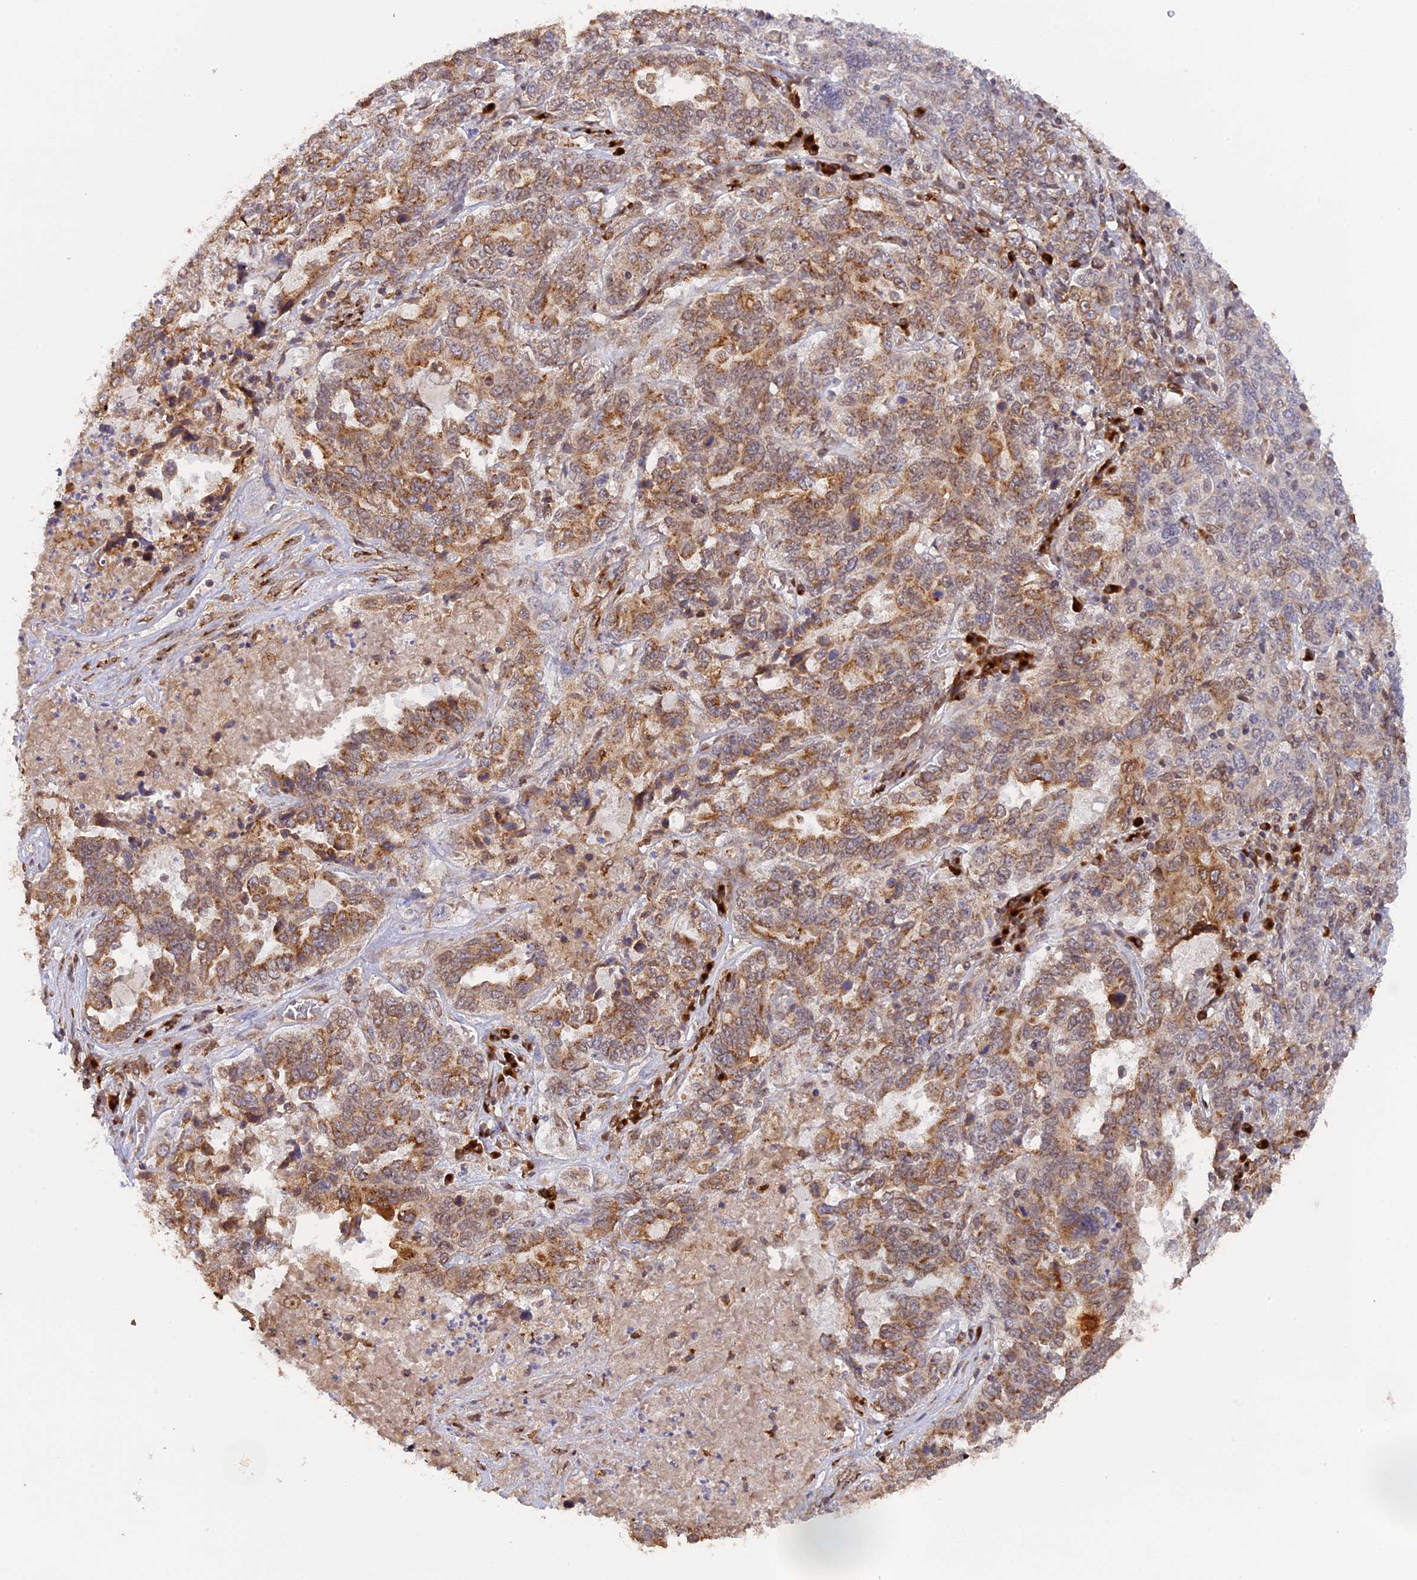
{"staining": {"intensity": "moderate", "quantity": ">75%", "location": "cytoplasmic/membranous"}, "tissue": "ovarian cancer", "cell_type": "Tumor cells", "image_type": "cancer", "snomed": [{"axis": "morphology", "description": "Carcinoma, endometroid"}, {"axis": "topography", "description": "Ovary"}], "caption": "DAB (3,3'-diaminobenzidine) immunohistochemical staining of human endometroid carcinoma (ovarian) shows moderate cytoplasmic/membranous protein expression in about >75% of tumor cells. (Stains: DAB in brown, nuclei in blue, Microscopy: brightfield microscopy at high magnification).", "gene": "SNX17", "patient": {"sex": "female", "age": 62}}